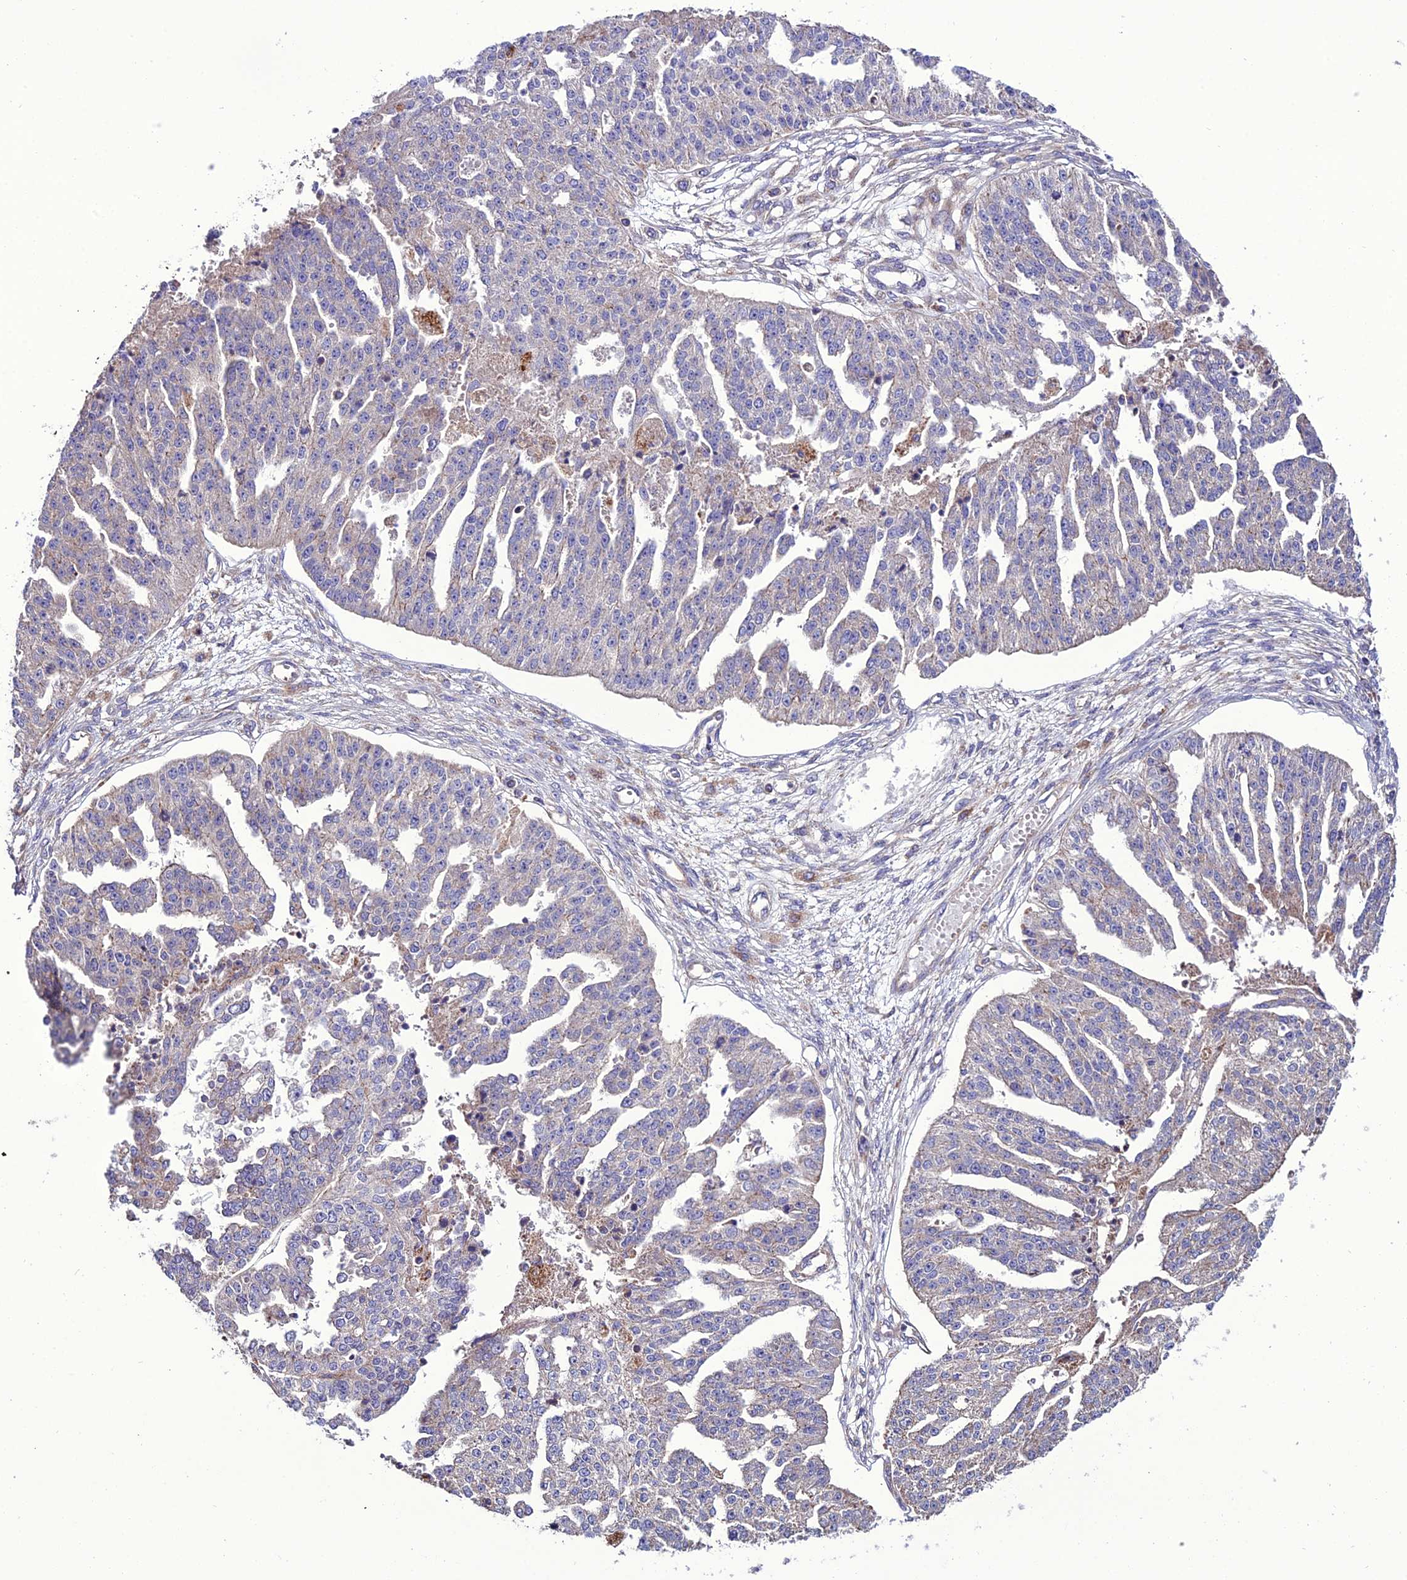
{"staining": {"intensity": "negative", "quantity": "none", "location": "none"}, "tissue": "ovarian cancer", "cell_type": "Tumor cells", "image_type": "cancer", "snomed": [{"axis": "morphology", "description": "Cystadenocarcinoma, serous, NOS"}, {"axis": "topography", "description": "Ovary"}], "caption": "This is a photomicrograph of IHC staining of serous cystadenocarcinoma (ovarian), which shows no expression in tumor cells.", "gene": "PPIL3", "patient": {"sex": "female", "age": 58}}